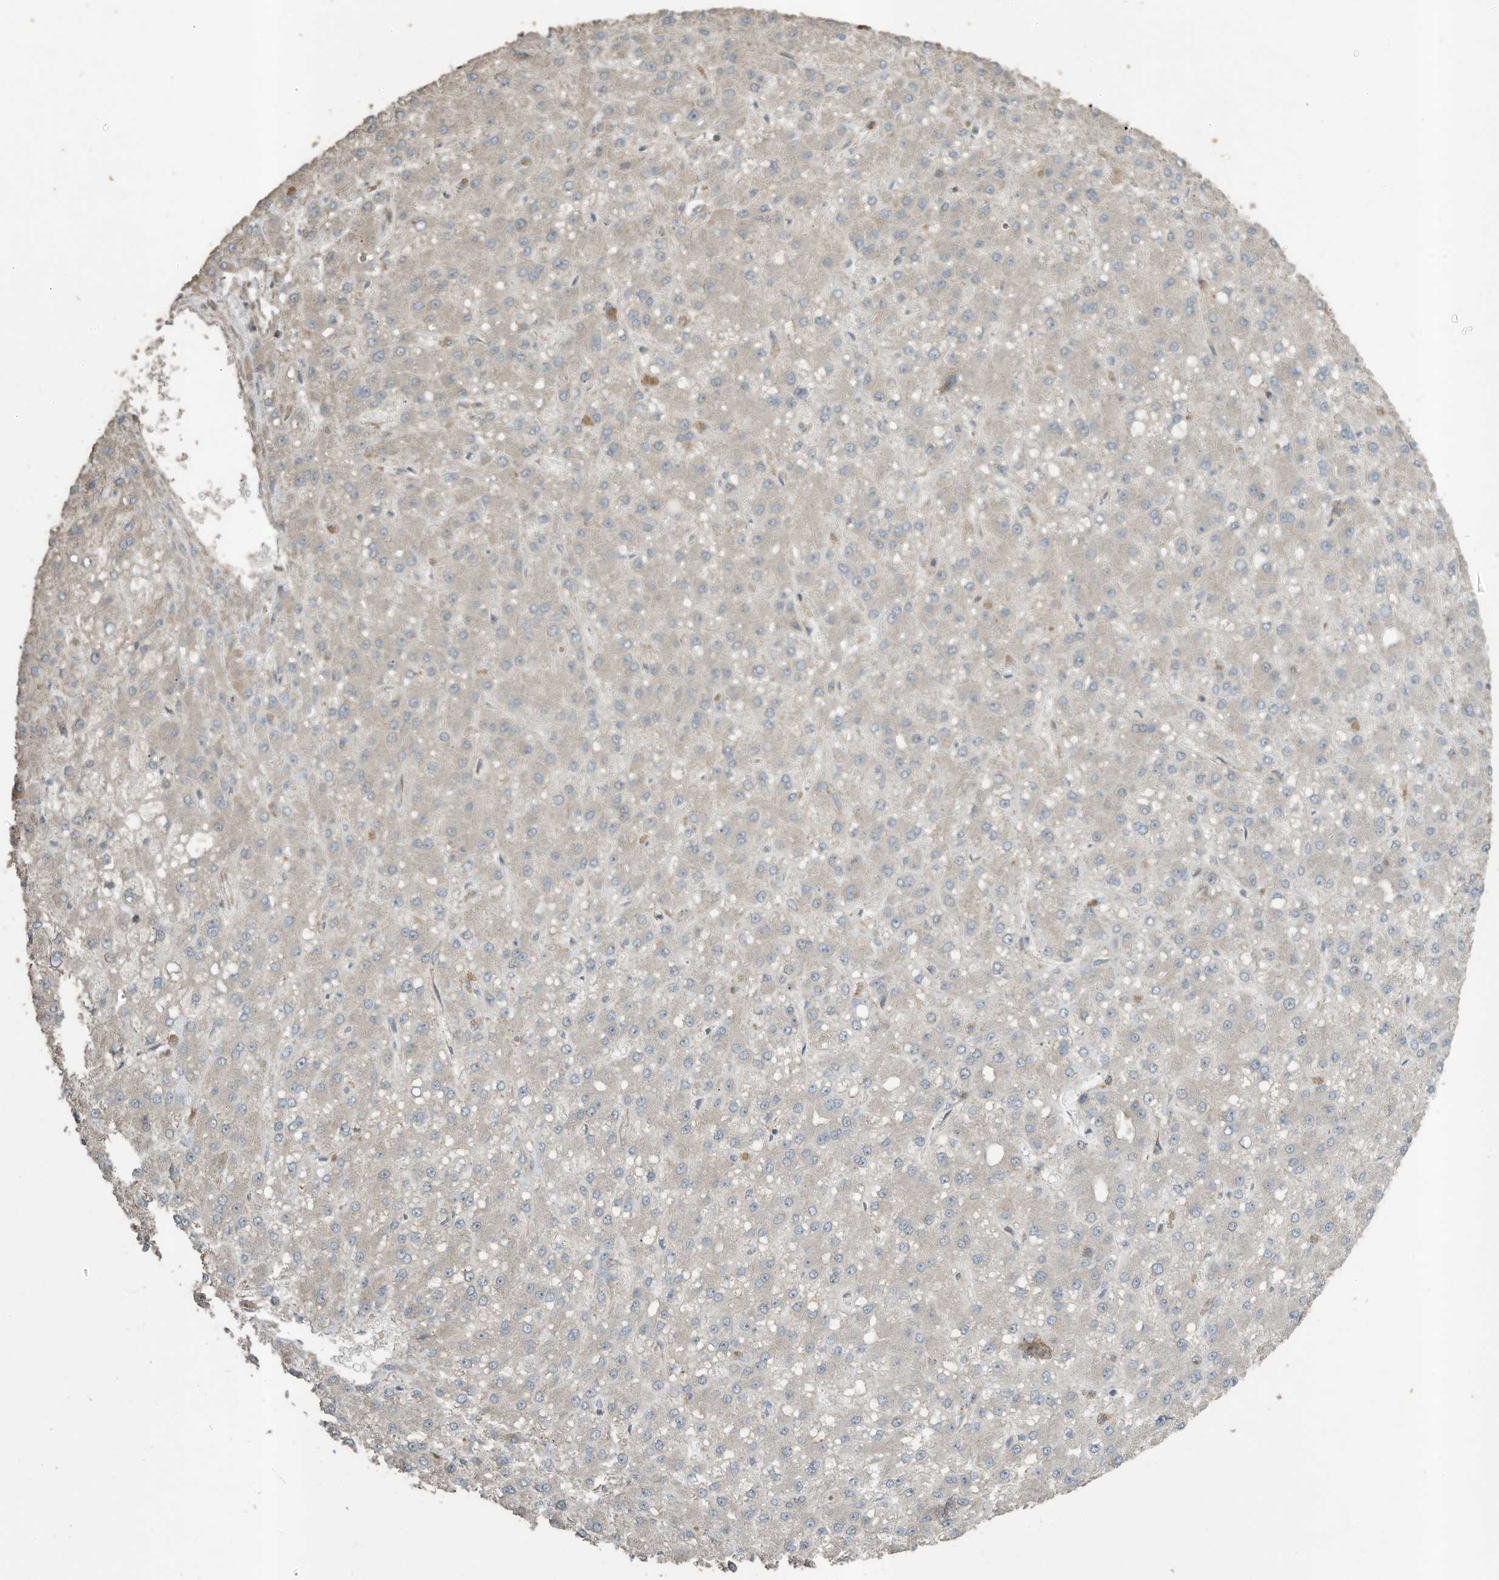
{"staining": {"intensity": "weak", "quantity": "<25%", "location": "cytoplasmic/membranous"}, "tissue": "liver cancer", "cell_type": "Tumor cells", "image_type": "cancer", "snomed": [{"axis": "morphology", "description": "Carcinoma, Hepatocellular, NOS"}, {"axis": "topography", "description": "Liver"}], "caption": "The photomicrograph exhibits no staining of tumor cells in liver cancer (hepatocellular carcinoma).", "gene": "ZNF653", "patient": {"sex": "male", "age": 67}}